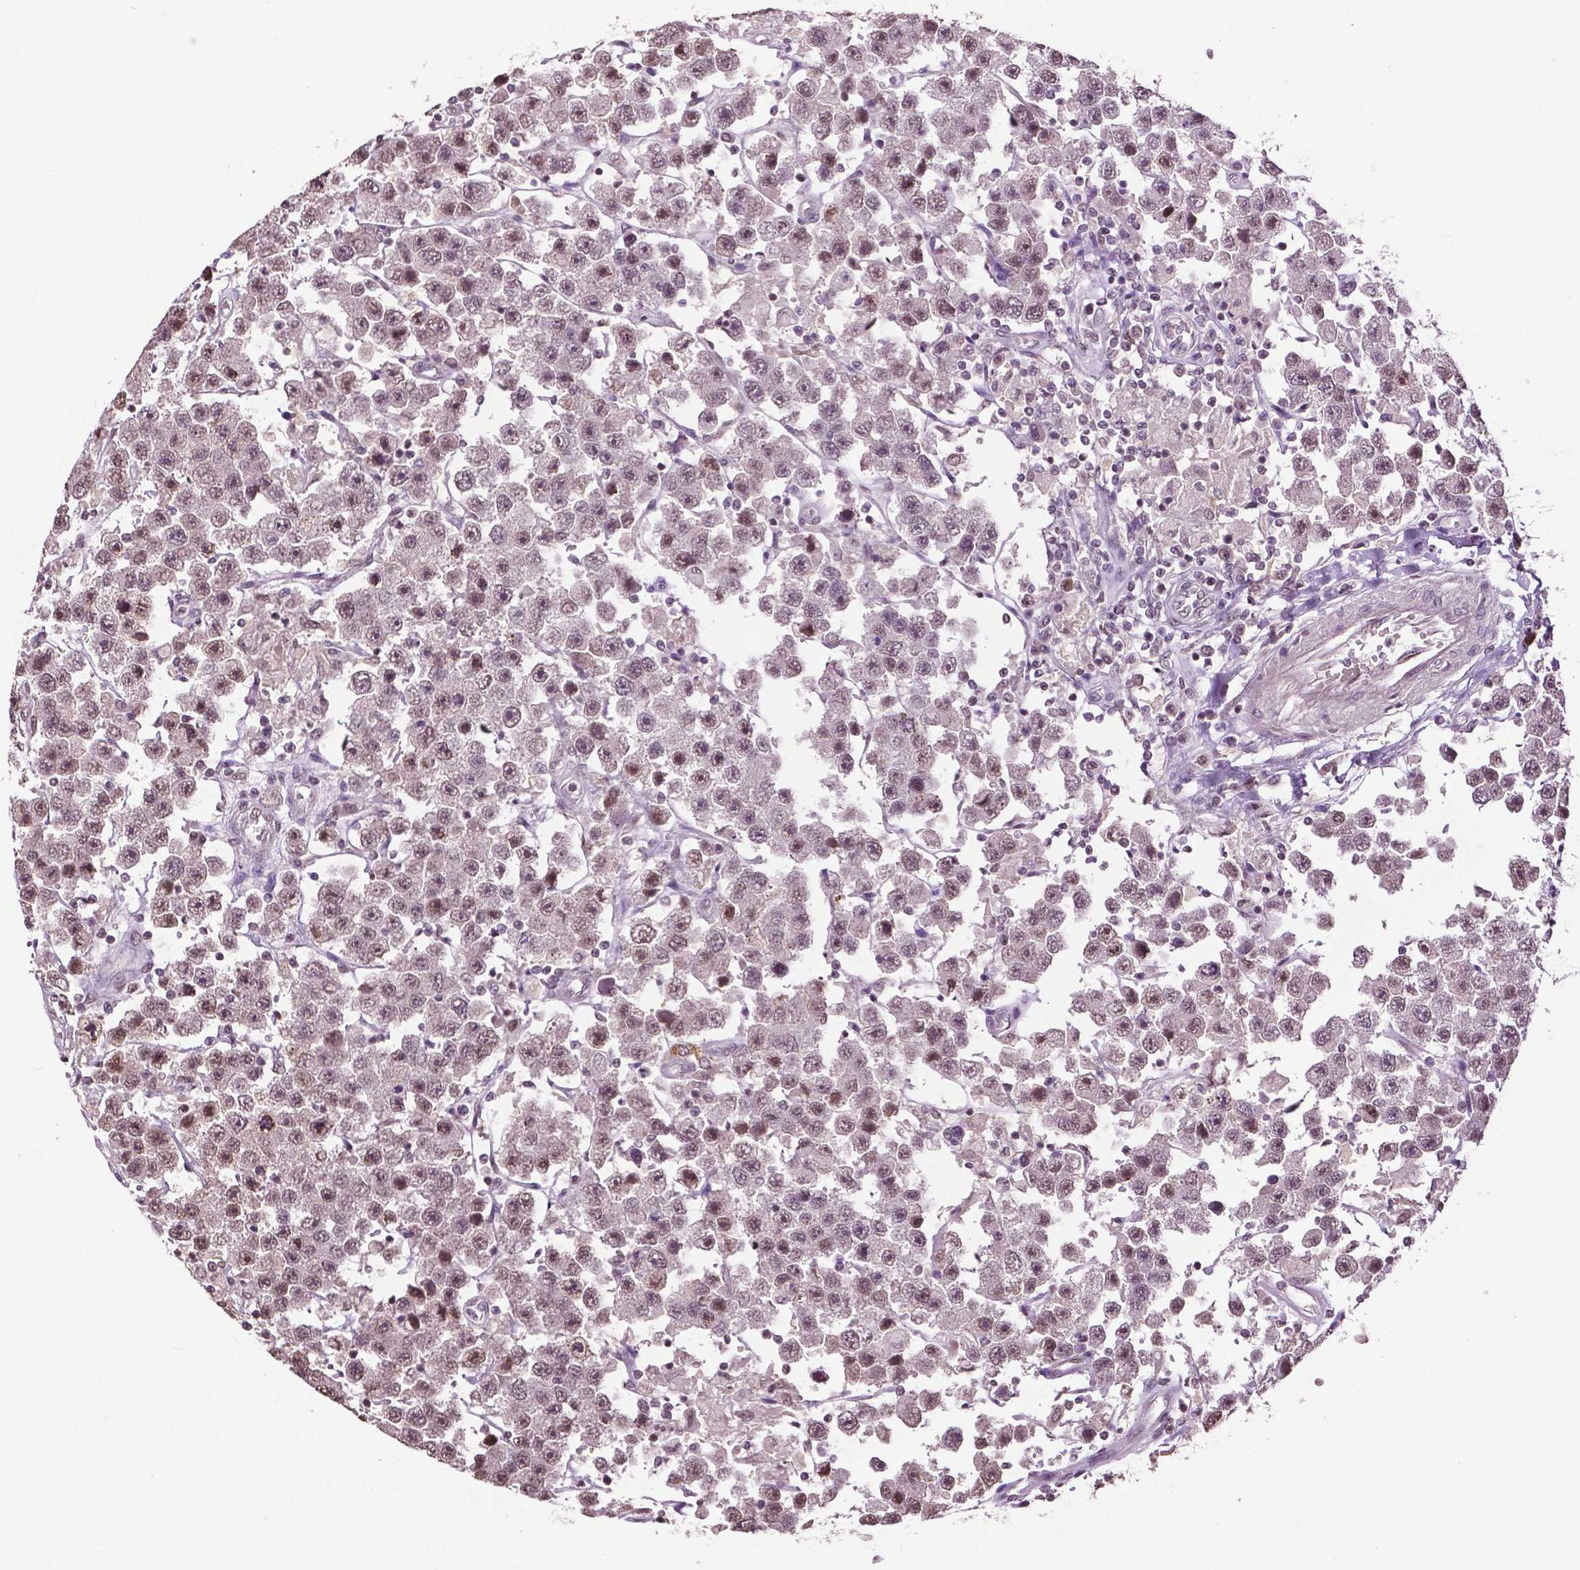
{"staining": {"intensity": "weak", "quantity": ">75%", "location": "nuclear"}, "tissue": "testis cancer", "cell_type": "Tumor cells", "image_type": "cancer", "snomed": [{"axis": "morphology", "description": "Seminoma, NOS"}, {"axis": "topography", "description": "Testis"}], "caption": "High-magnification brightfield microscopy of seminoma (testis) stained with DAB (3,3'-diaminobenzidine) (brown) and counterstained with hematoxylin (blue). tumor cells exhibit weak nuclear positivity is seen in about>75% of cells.", "gene": "DLX5", "patient": {"sex": "male", "age": 45}}